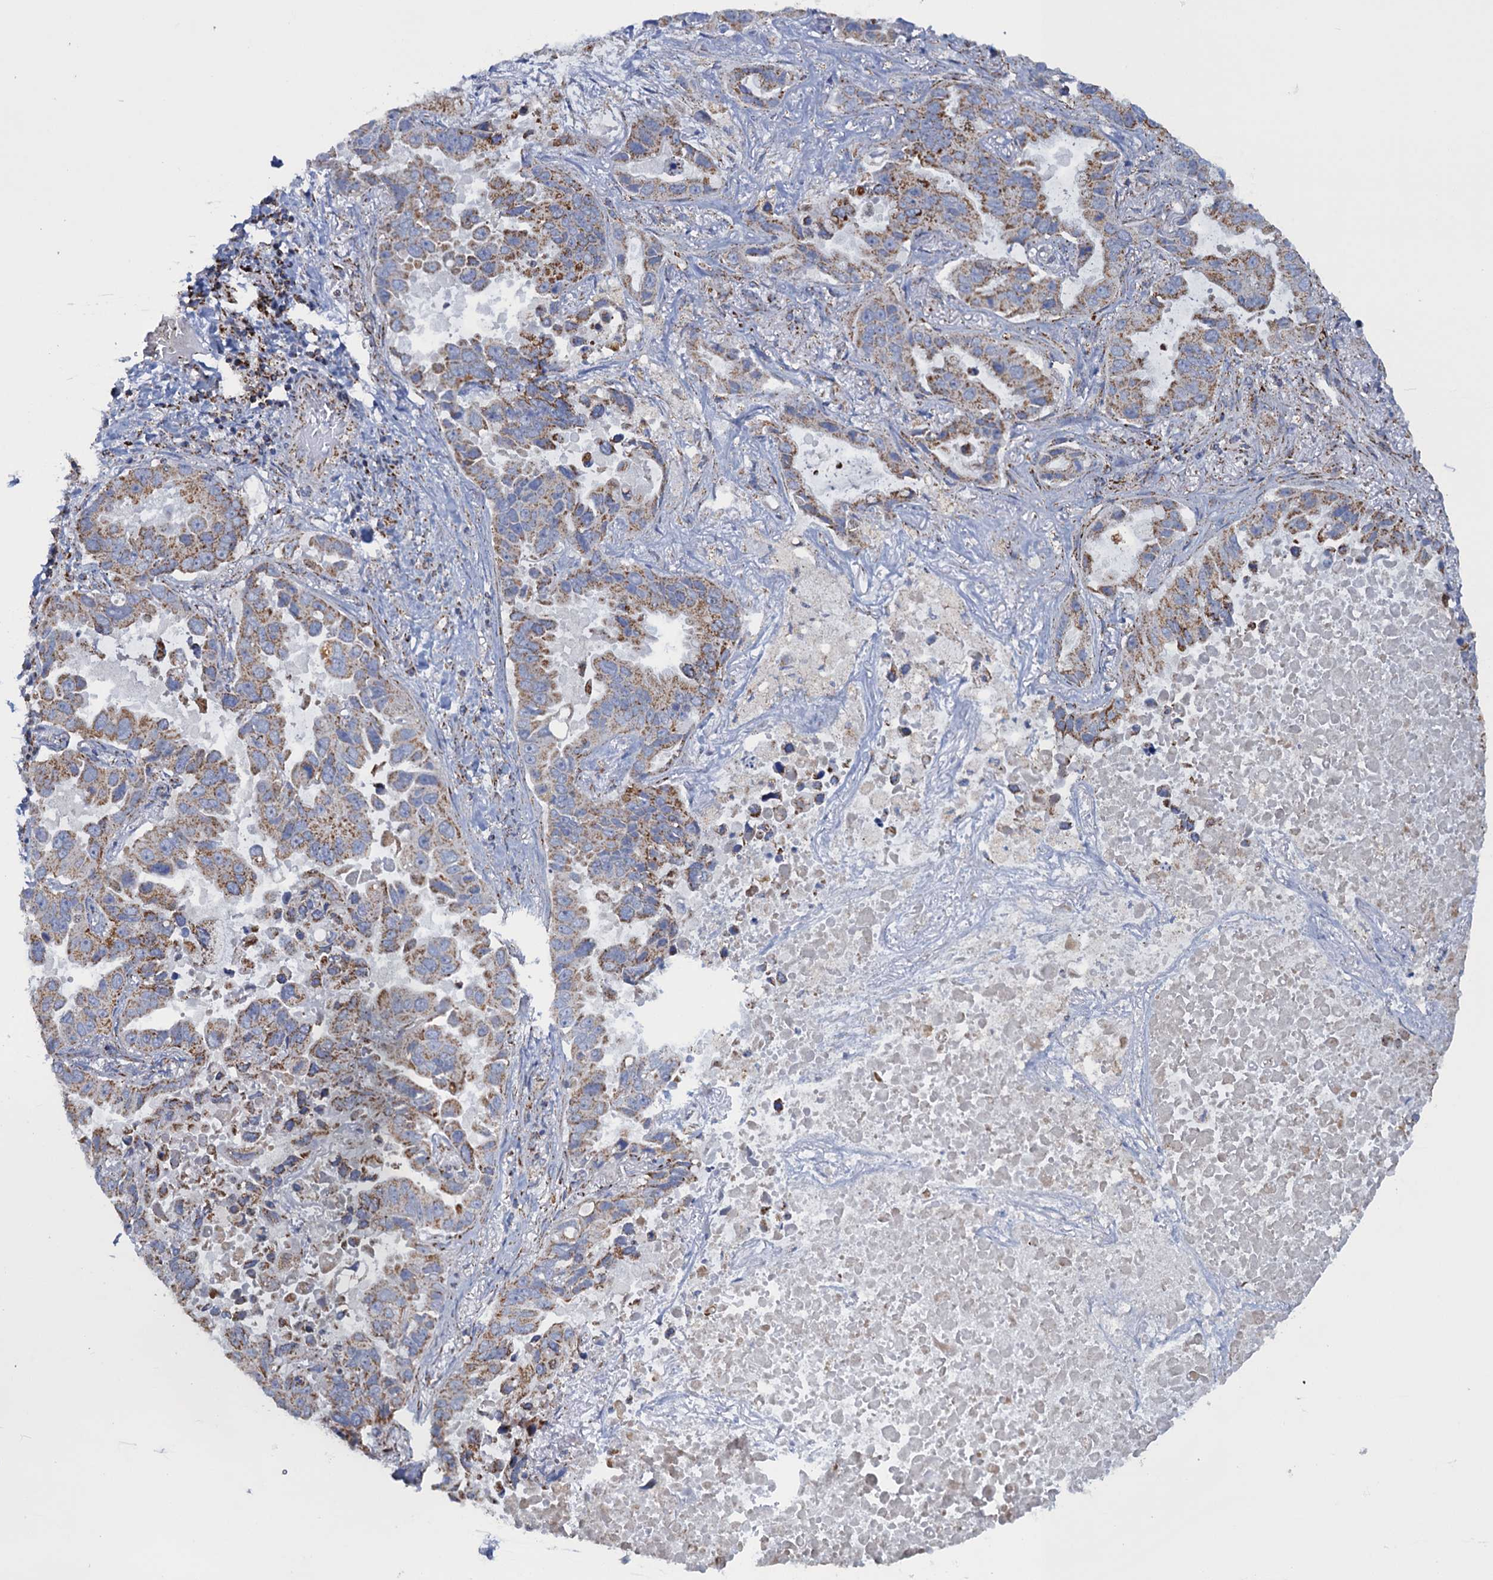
{"staining": {"intensity": "moderate", "quantity": ">75%", "location": "cytoplasmic/membranous"}, "tissue": "lung cancer", "cell_type": "Tumor cells", "image_type": "cancer", "snomed": [{"axis": "morphology", "description": "Adenocarcinoma, NOS"}, {"axis": "topography", "description": "Lung"}], "caption": "Protein expression analysis of adenocarcinoma (lung) demonstrates moderate cytoplasmic/membranous positivity in about >75% of tumor cells.", "gene": "GTPBP3", "patient": {"sex": "male", "age": 64}}